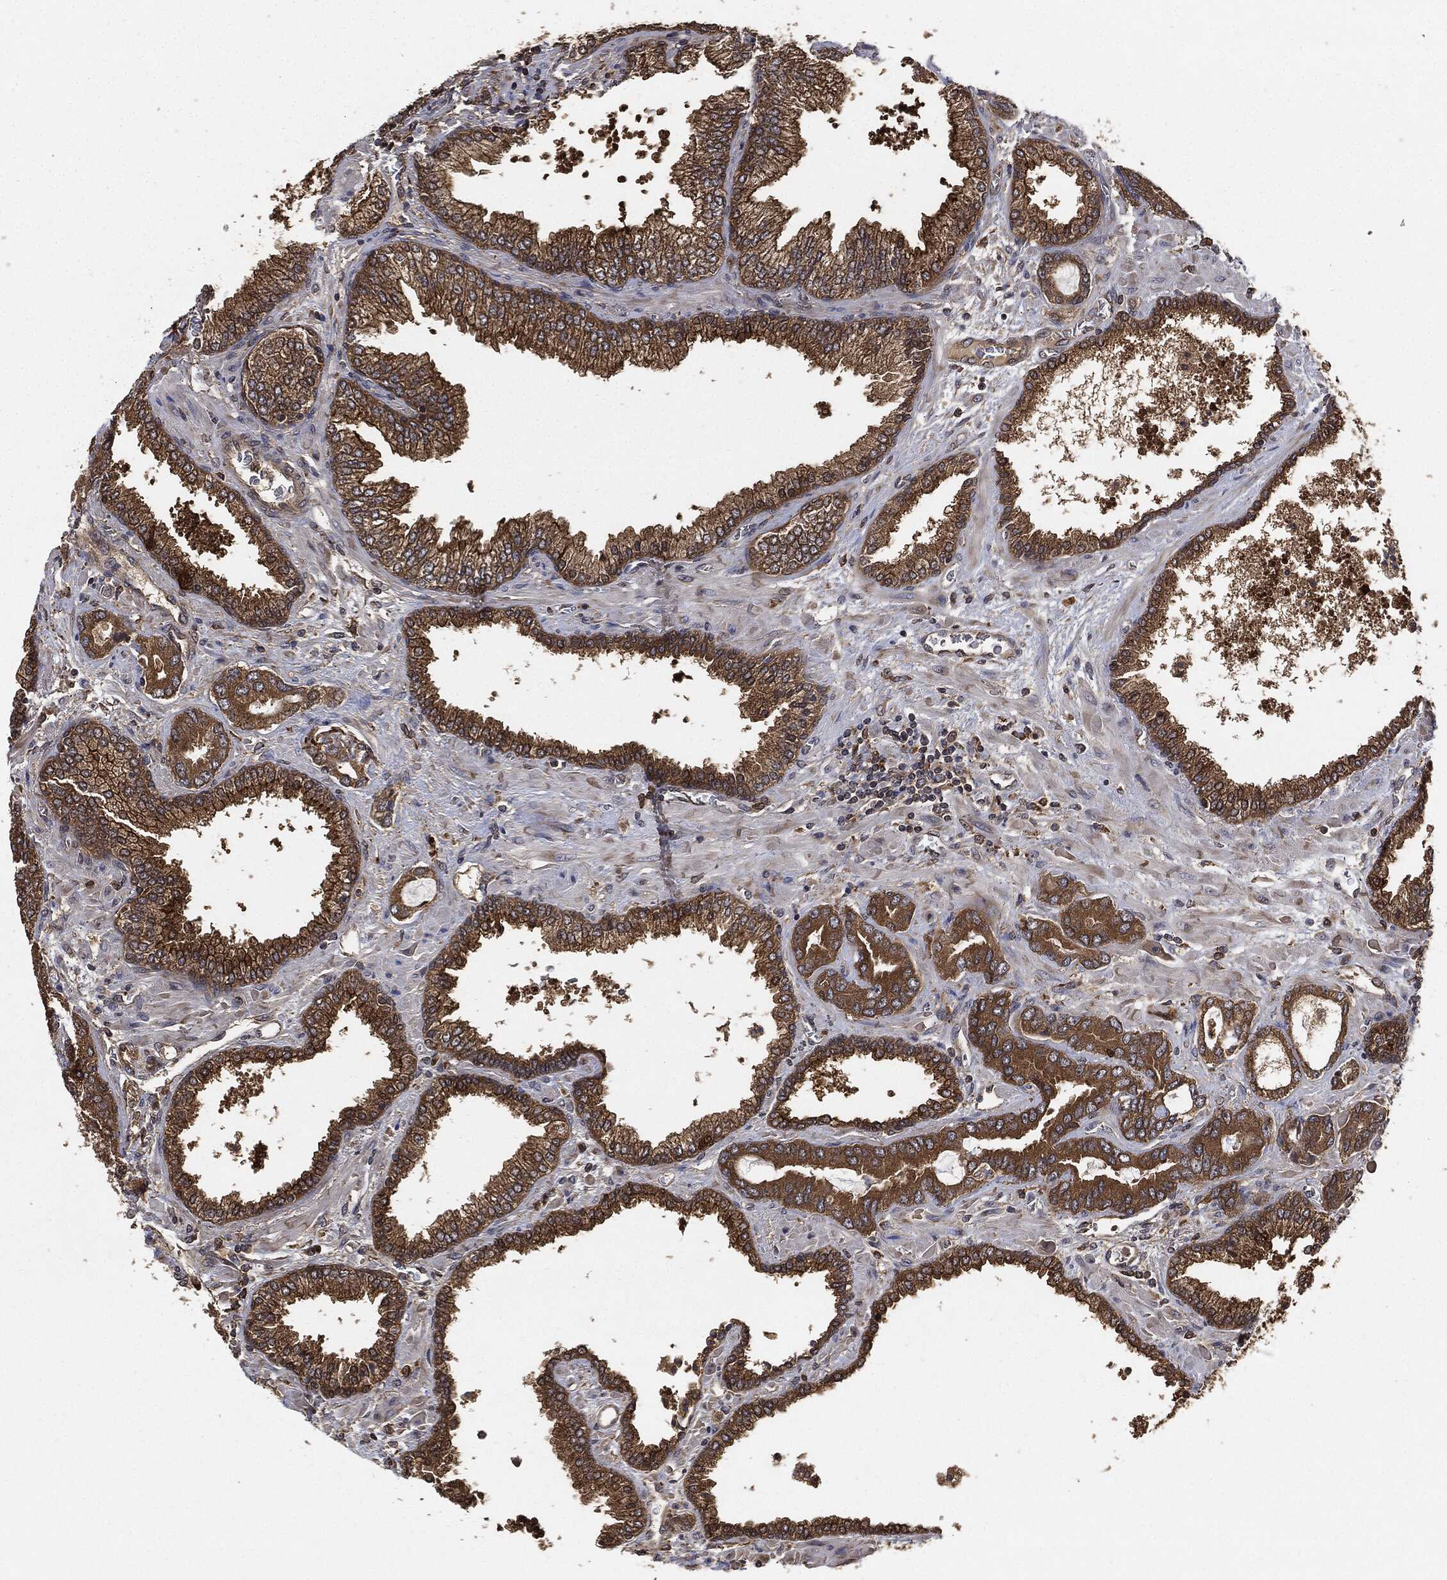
{"staining": {"intensity": "moderate", "quantity": ">75%", "location": "cytoplasmic/membranous"}, "tissue": "prostate cancer", "cell_type": "Tumor cells", "image_type": "cancer", "snomed": [{"axis": "morphology", "description": "Adenocarcinoma, Low grade"}, {"axis": "topography", "description": "Prostate"}], "caption": "Moderate cytoplasmic/membranous expression is appreciated in approximately >75% of tumor cells in prostate cancer (adenocarcinoma (low-grade)). The staining was performed using DAB to visualize the protein expression in brown, while the nuclei were stained in blue with hematoxylin (Magnification: 20x).", "gene": "BRAF", "patient": {"sex": "male", "age": 68}}